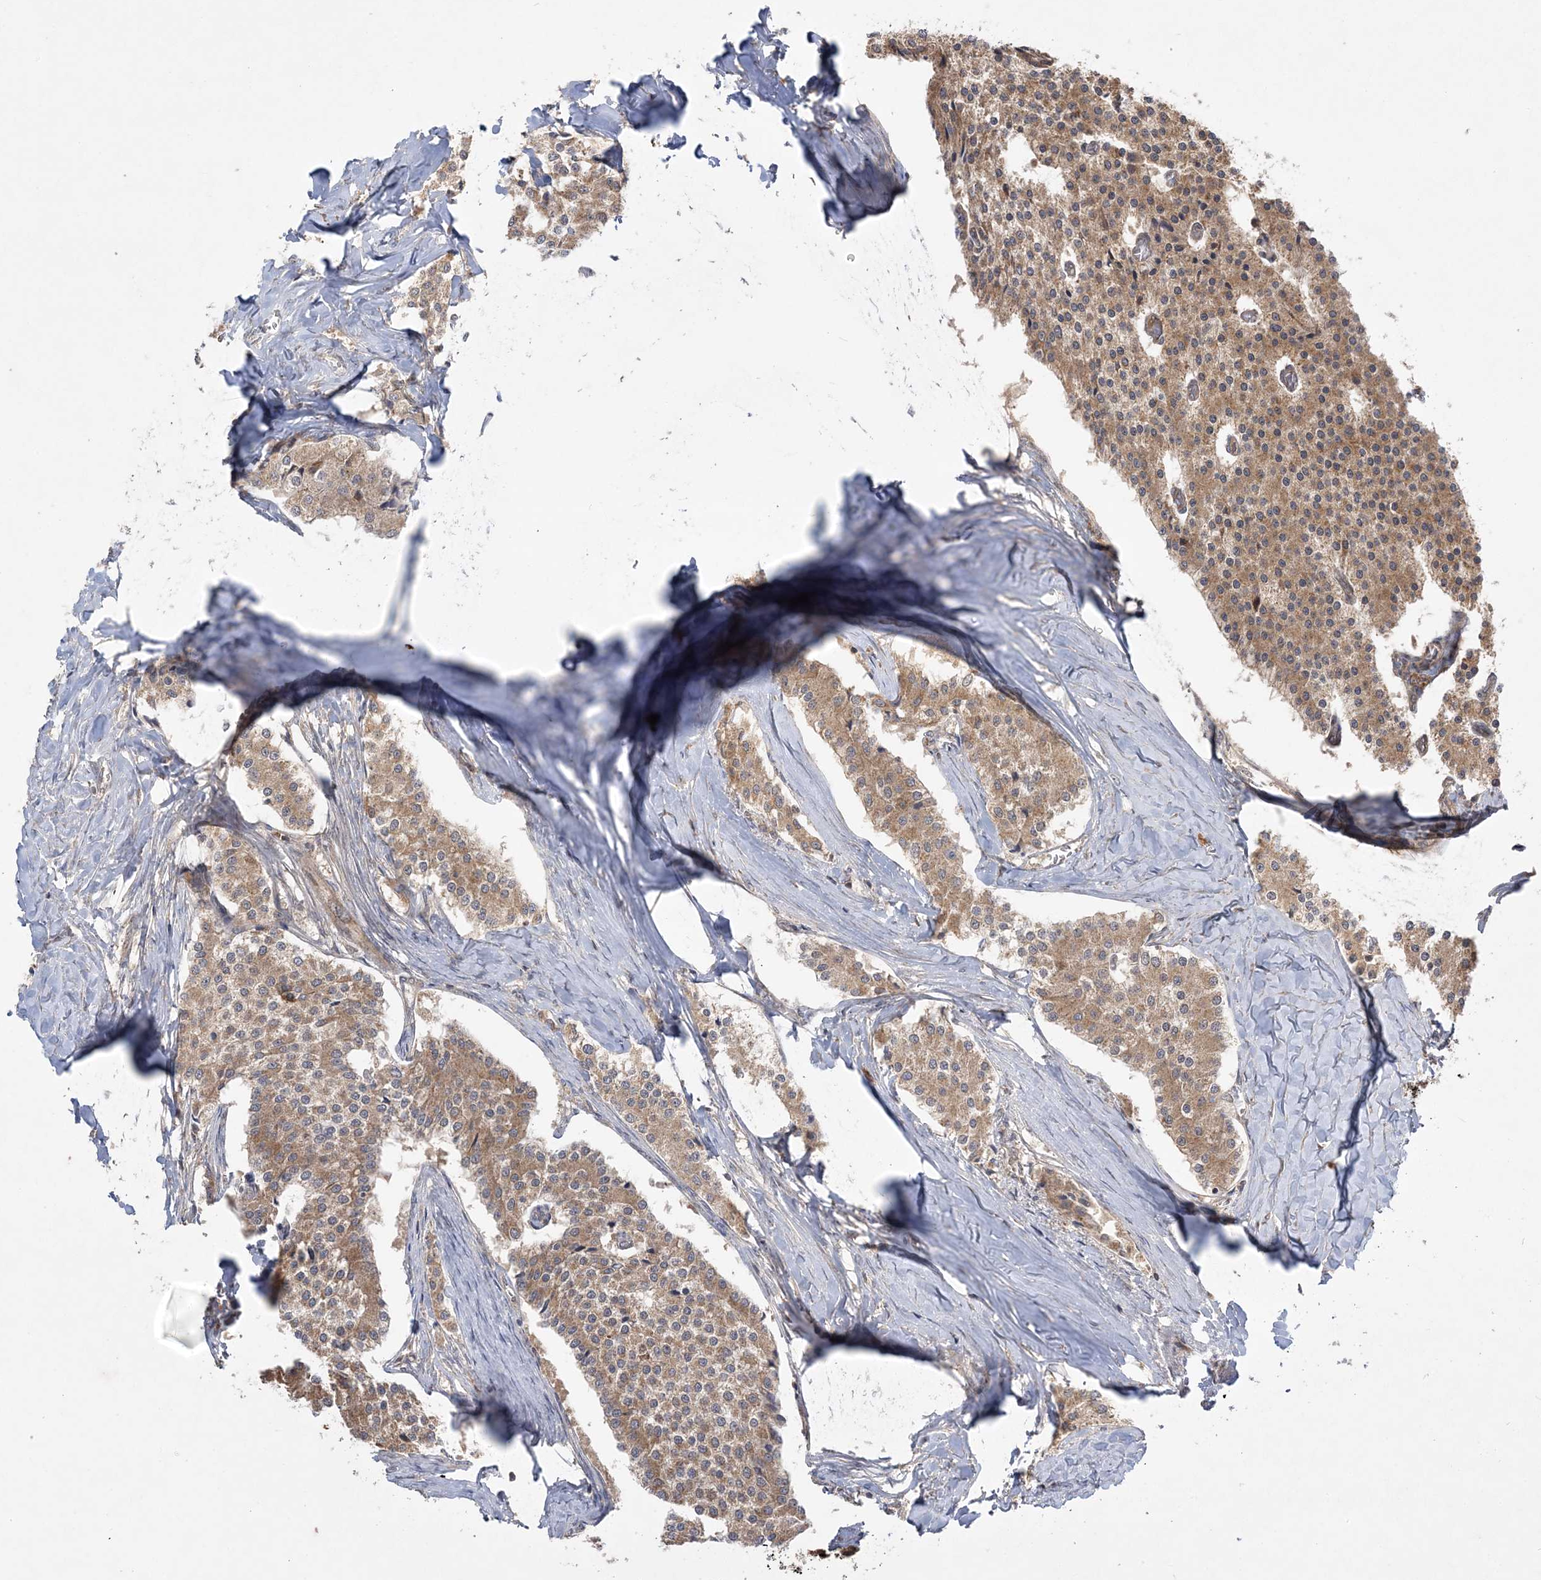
{"staining": {"intensity": "moderate", "quantity": ">75%", "location": "cytoplasmic/membranous"}, "tissue": "carcinoid", "cell_type": "Tumor cells", "image_type": "cancer", "snomed": [{"axis": "morphology", "description": "Carcinoid, malignant, NOS"}, {"axis": "topography", "description": "Colon"}], "caption": "A brown stain highlights moderate cytoplasmic/membranous staining of a protein in human carcinoid tumor cells.", "gene": "MMADHC", "patient": {"sex": "female", "age": 52}}